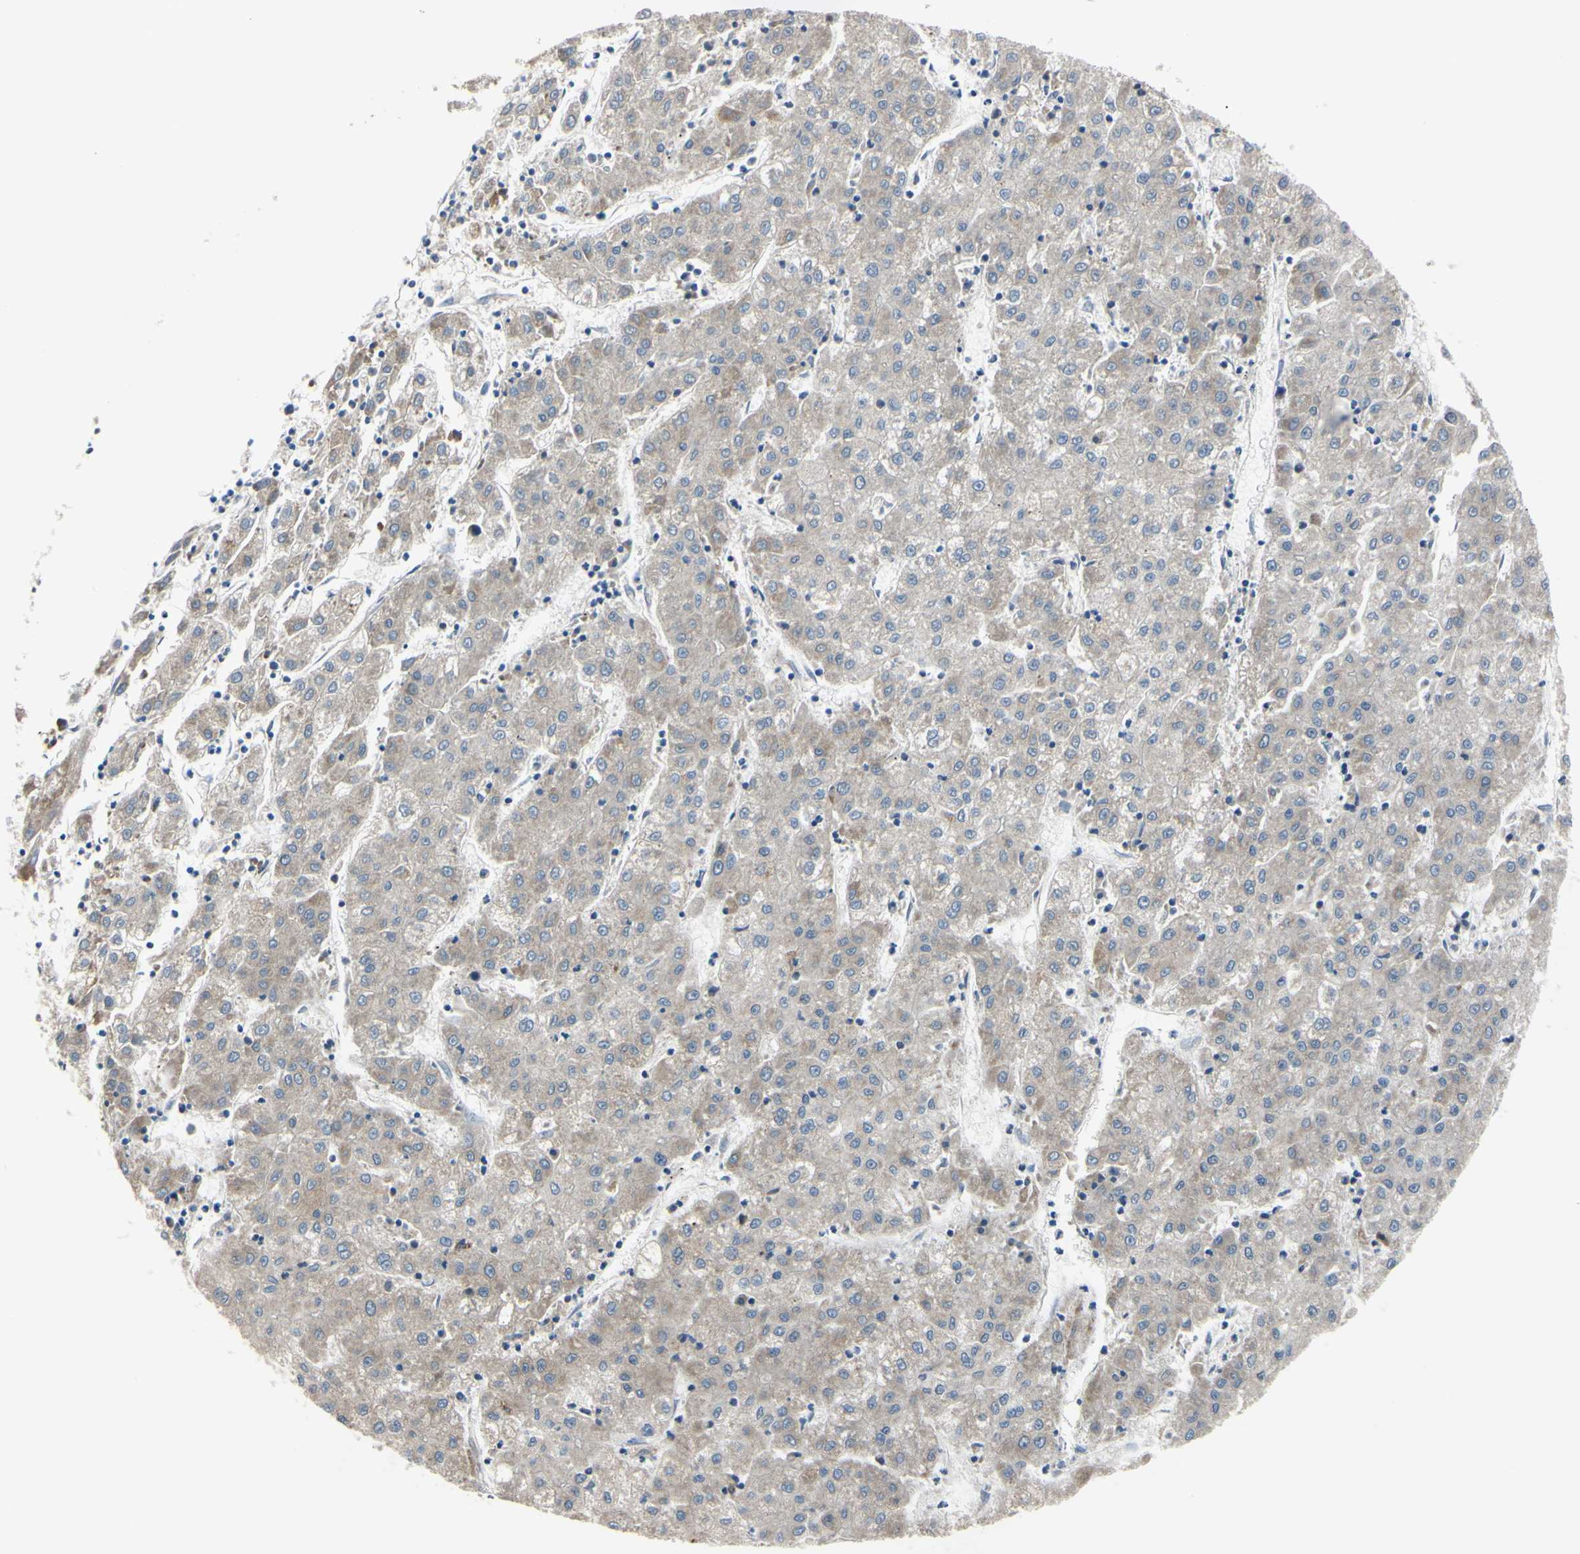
{"staining": {"intensity": "weak", "quantity": "<25%", "location": "cytoplasmic/membranous"}, "tissue": "liver cancer", "cell_type": "Tumor cells", "image_type": "cancer", "snomed": [{"axis": "morphology", "description": "Carcinoma, Hepatocellular, NOS"}, {"axis": "topography", "description": "Liver"}], "caption": "Immunohistochemical staining of human liver cancer (hepatocellular carcinoma) exhibits no significant positivity in tumor cells.", "gene": "XIAP", "patient": {"sex": "male", "age": 72}}